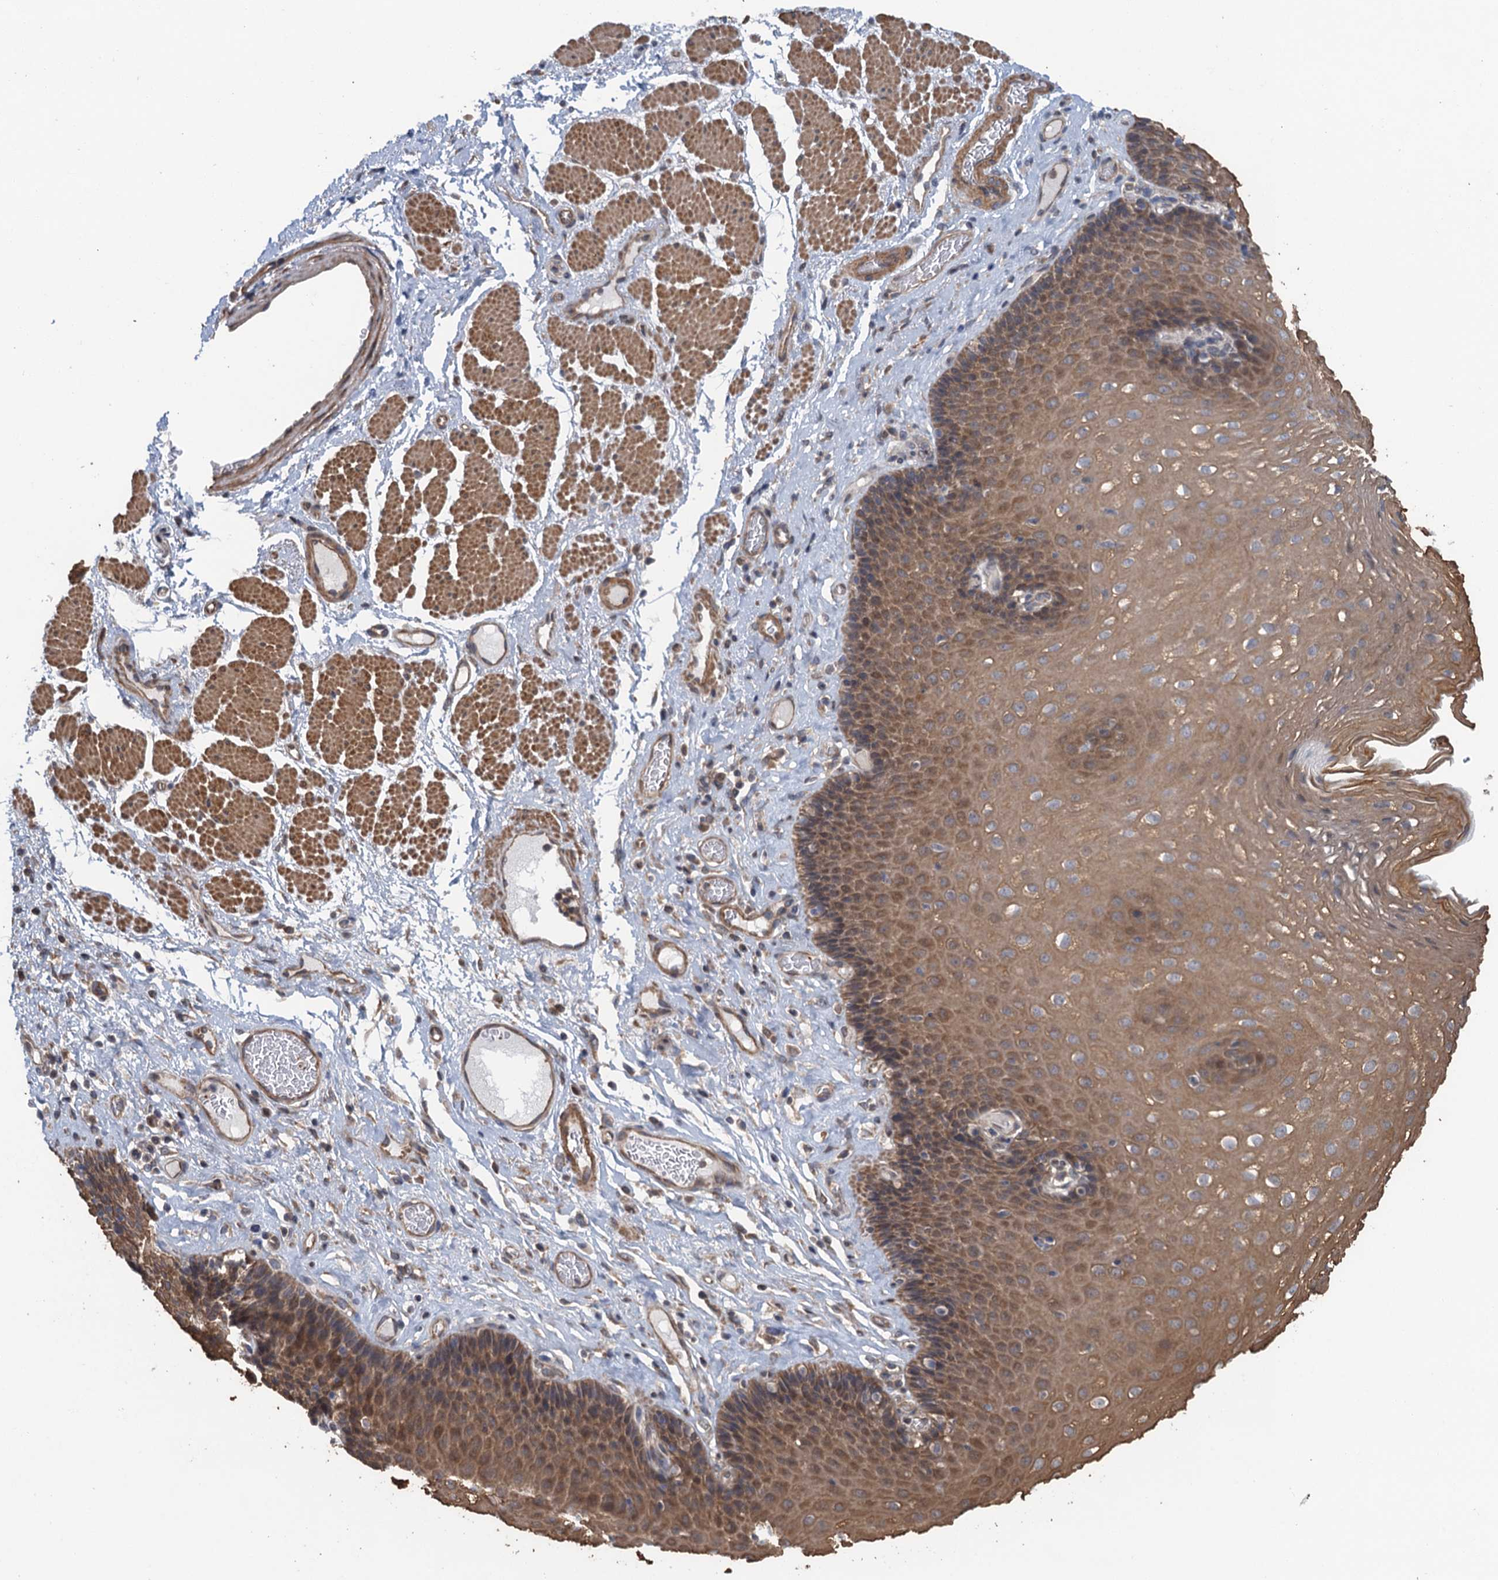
{"staining": {"intensity": "moderate", "quantity": ">75%", "location": "cytoplasmic/membranous"}, "tissue": "esophagus", "cell_type": "Squamous epithelial cells", "image_type": "normal", "snomed": [{"axis": "morphology", "description": "Normal tissue, NOS"}, {"axis": "topography", "description": "Esophagus"}], "caption": "Protein staining by immunohistochemistry (IHC) demonstrates moderate cytoplasmic/membranous positivity in approximately >75% of squamous epithelial cells in normal esophagus. (DAB IHC with brightfield microscopy, high magnification).", "gene": "MEAK7", "patient": {"sex": "female", "age": 66}}